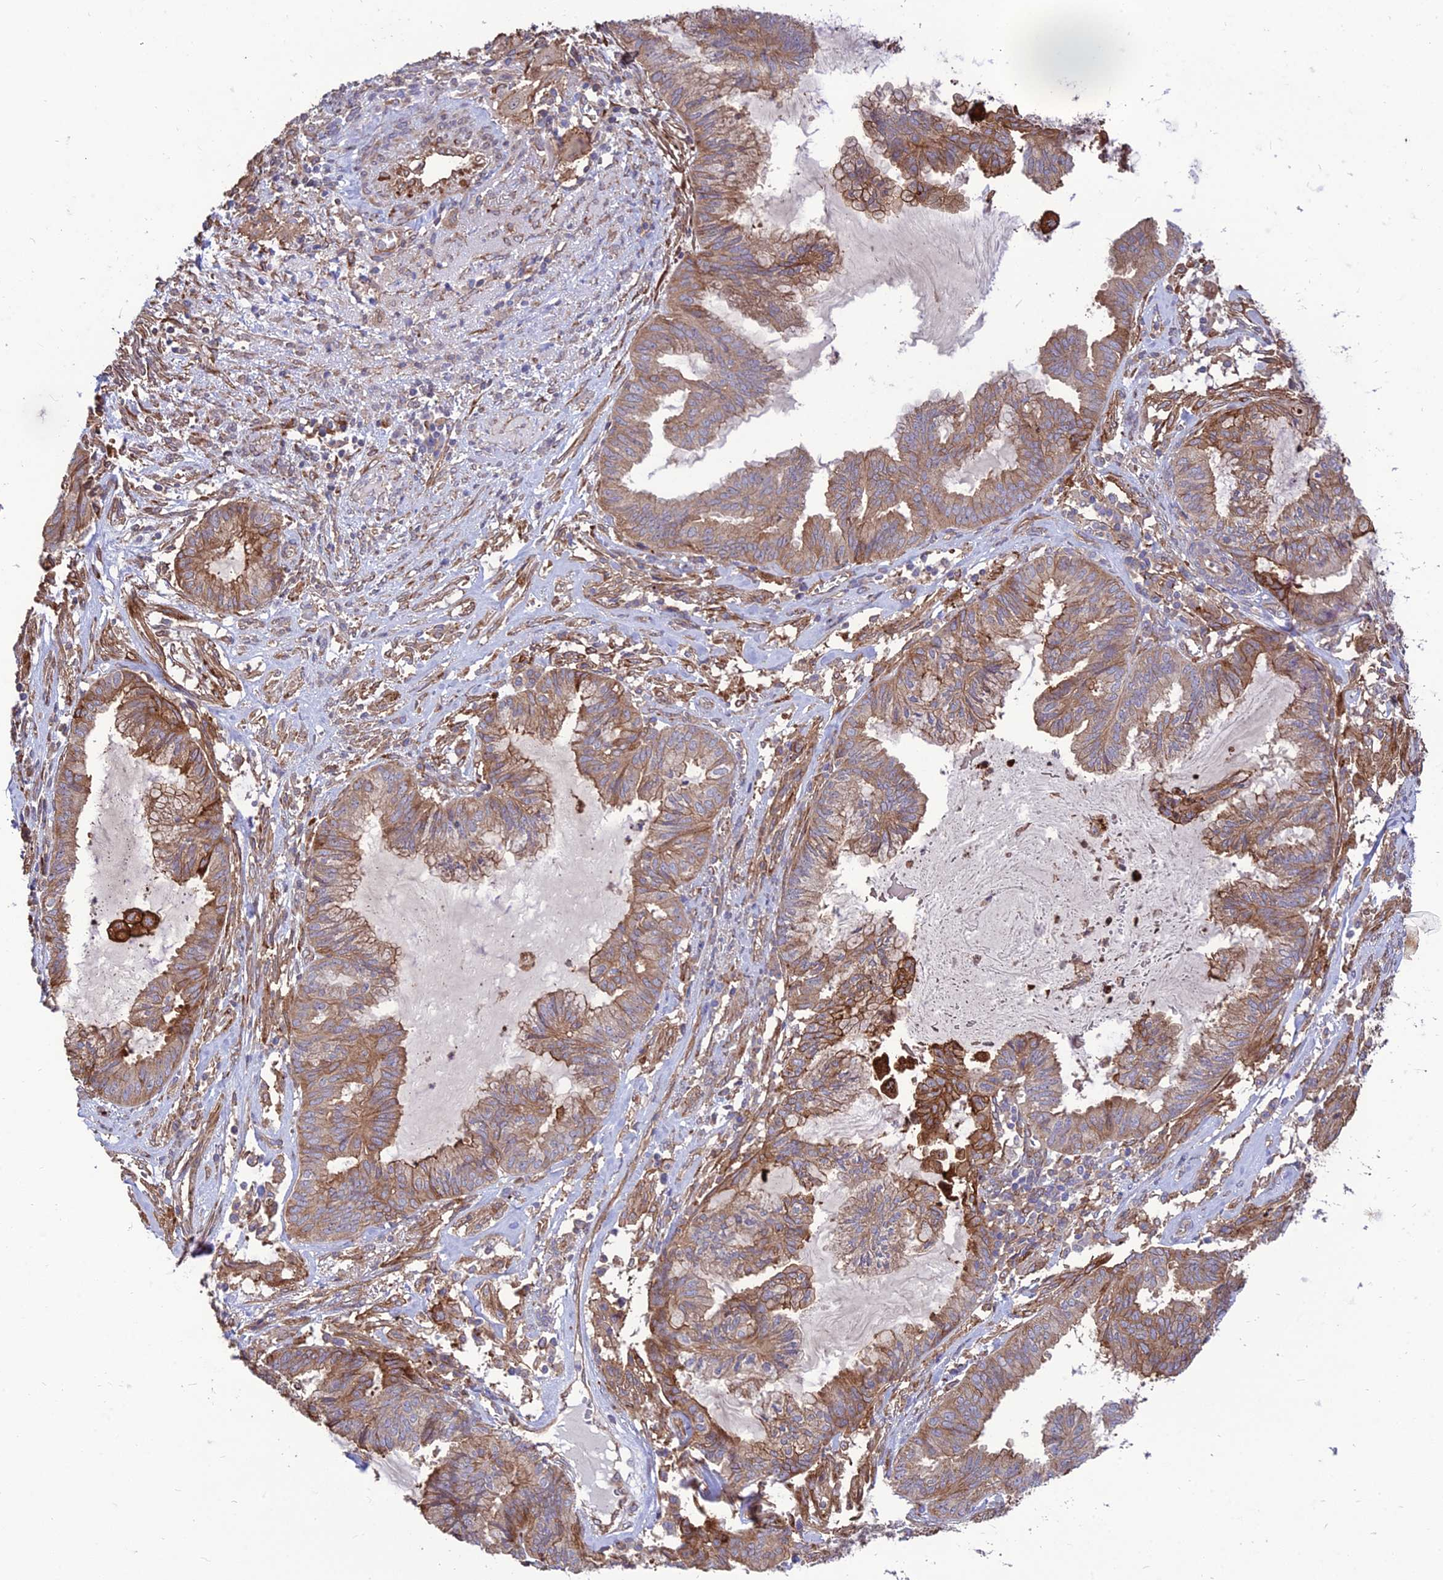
{"staining": {"intensity": "moderate", "quantity": ">75%", "location": "cytoplasmic/membranous"}, "tissue": "endometrial cancer", "cell_type": "Tumor cells", "image_type": "cancer", "snomed": [{"axis": "morphology", "description": "Adenocarcinoma, NOS"}, {"axis": "topography", "description": "Endometrium"}], "caption": "Protein staining demonstrates moderate cytoplasmic/membranous staining in approximately >75% of tumor cells in endometrial cancer (adenocarcinoma).", "gene": "CRTAP", "patient": {"sex": "female", "age": 86}}